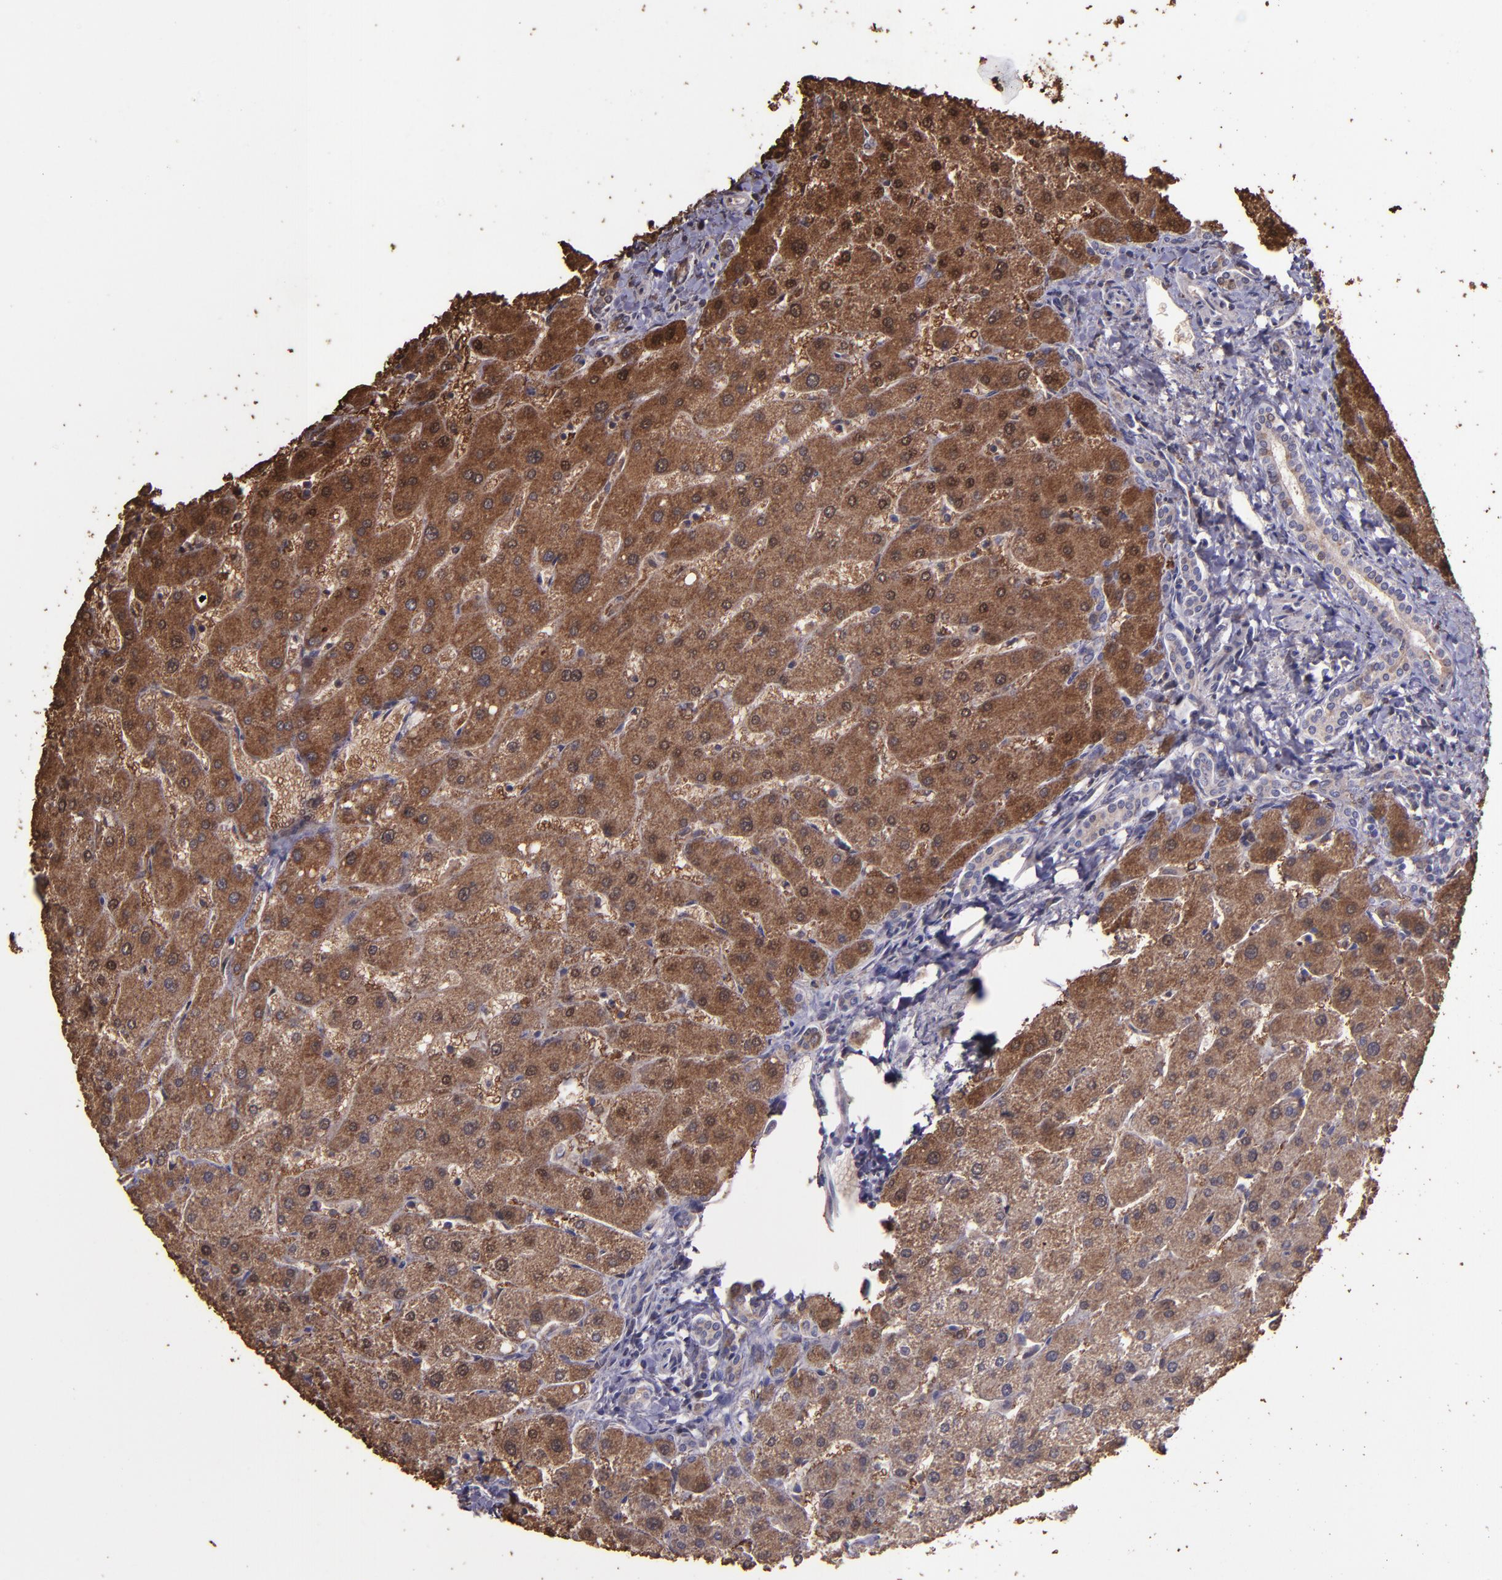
{"staining": {"intensity": "weak", "quantity": ">75%", "location": "cytoplasmic/membranous"}, "tissue": "liver", "cell_type": "Cholangiocytes", "image_type": "normal", "snomed": [{"axis": "morphology", "description": "Normal tissue, NOS"}, {"axis": "topography", "description": "Liver"}], "caption": "A brown stain labels weak cytoplasmic/membranous positivity of a protein in cholangiocytes of benign liver. The staining is performed using DAB brown chromogen to label protein expression. The nuclei are counter-stained blue using hematoxylin.", "gene": "SERPINF2", "patient": {"sex": "male", "age": 67}}